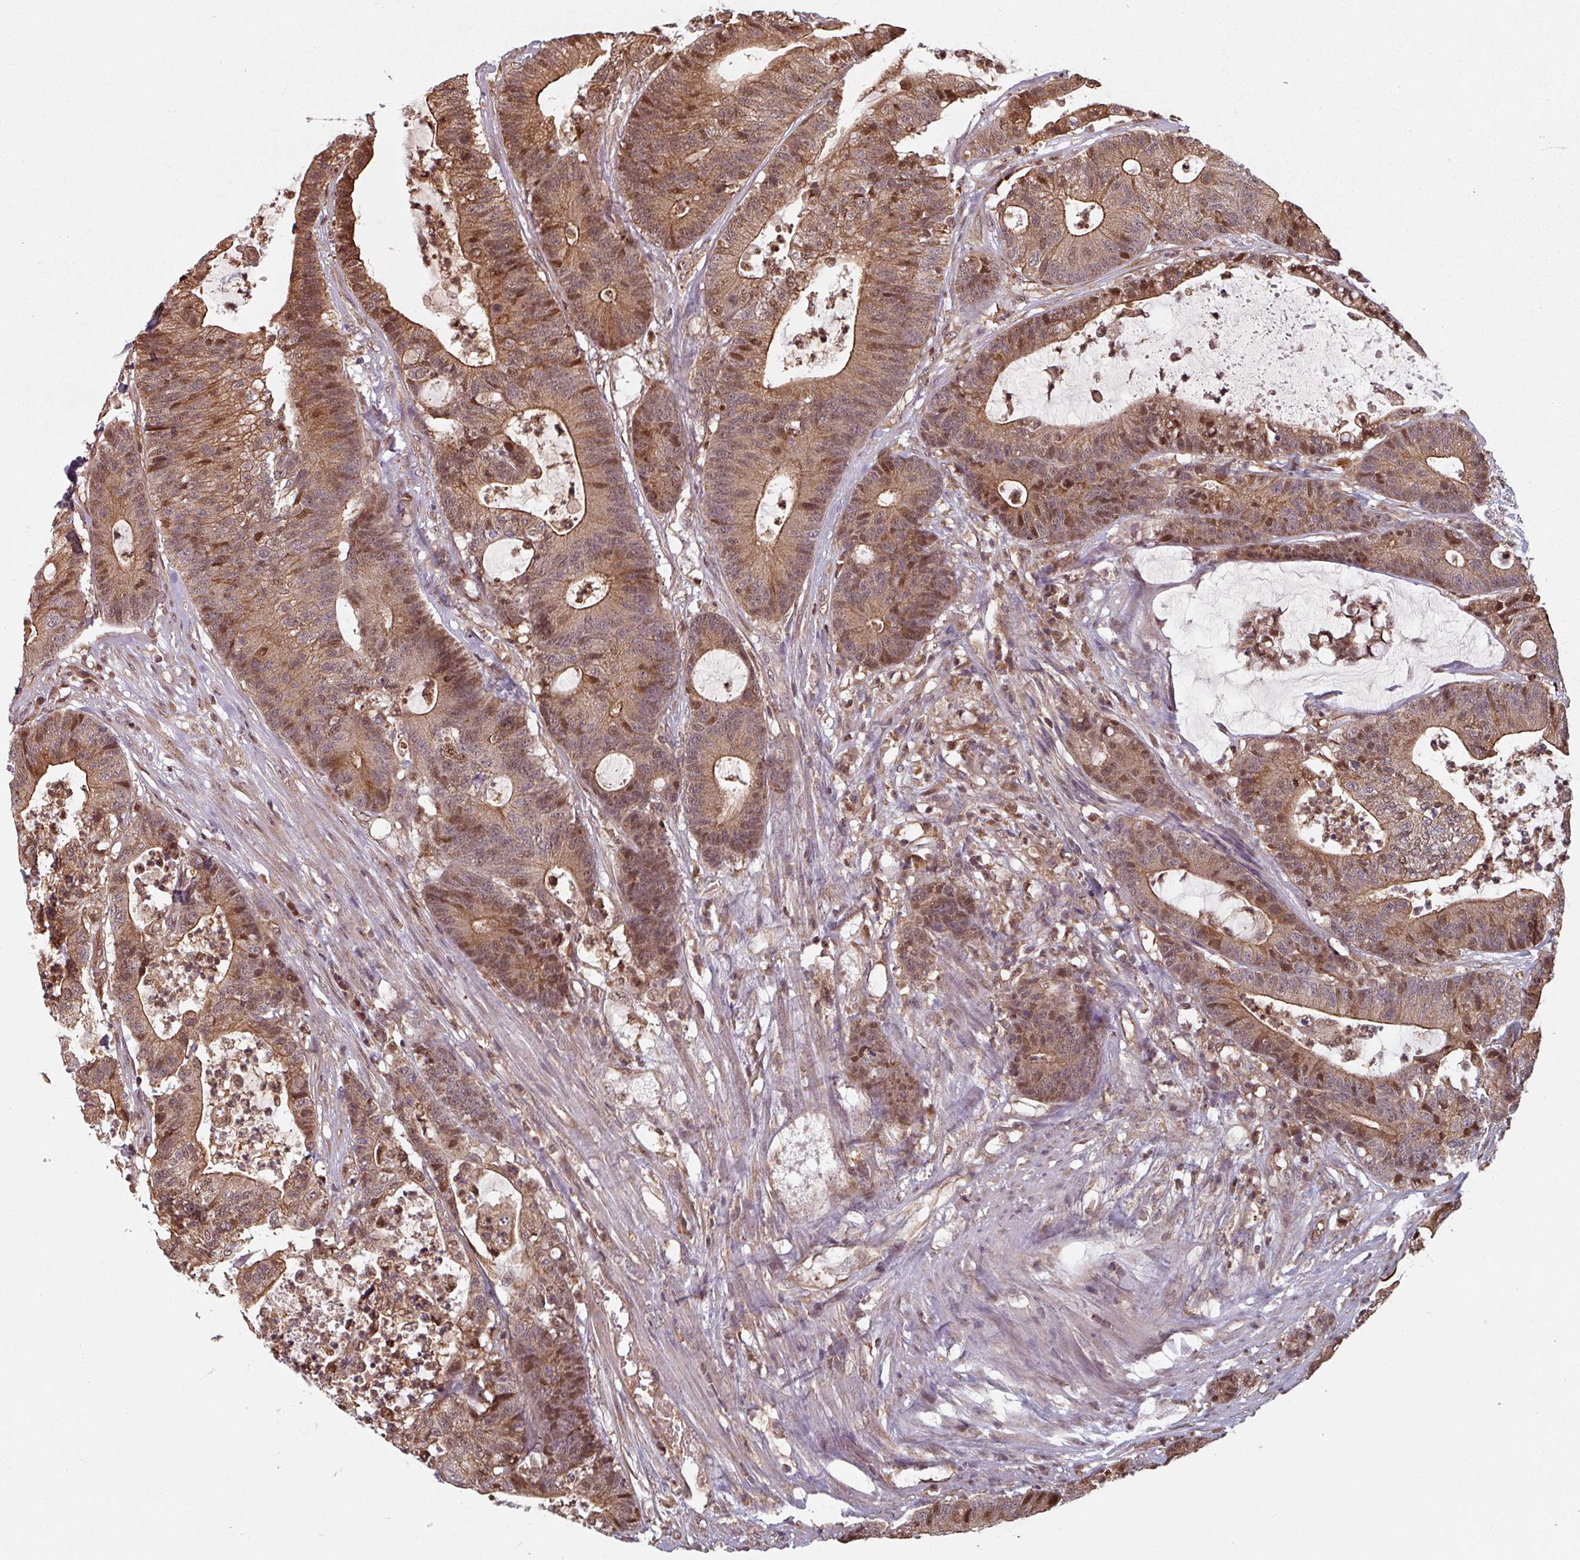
{"staining": {"intensity": "moderate", "quantity": ">75%", "location": "cytoplasmic/membranous,nuclear"}, "tissue": "colorectal cancer", "cell_type": "Tumor cells", "image_type": "cancer", "snomed": [{"axis": "morphology", "description": "Adenocarcinoma, NOS"}, {"axis": "topography", "description": "Colon"}], "caption": "The immunohistochemical stain shows moderate cytoplasmic/membranous and nuclear expression in tumor cells of colorectal cancer tissue.", "gene": "EID1", "patient": {"sex": "female", "age": 84}}